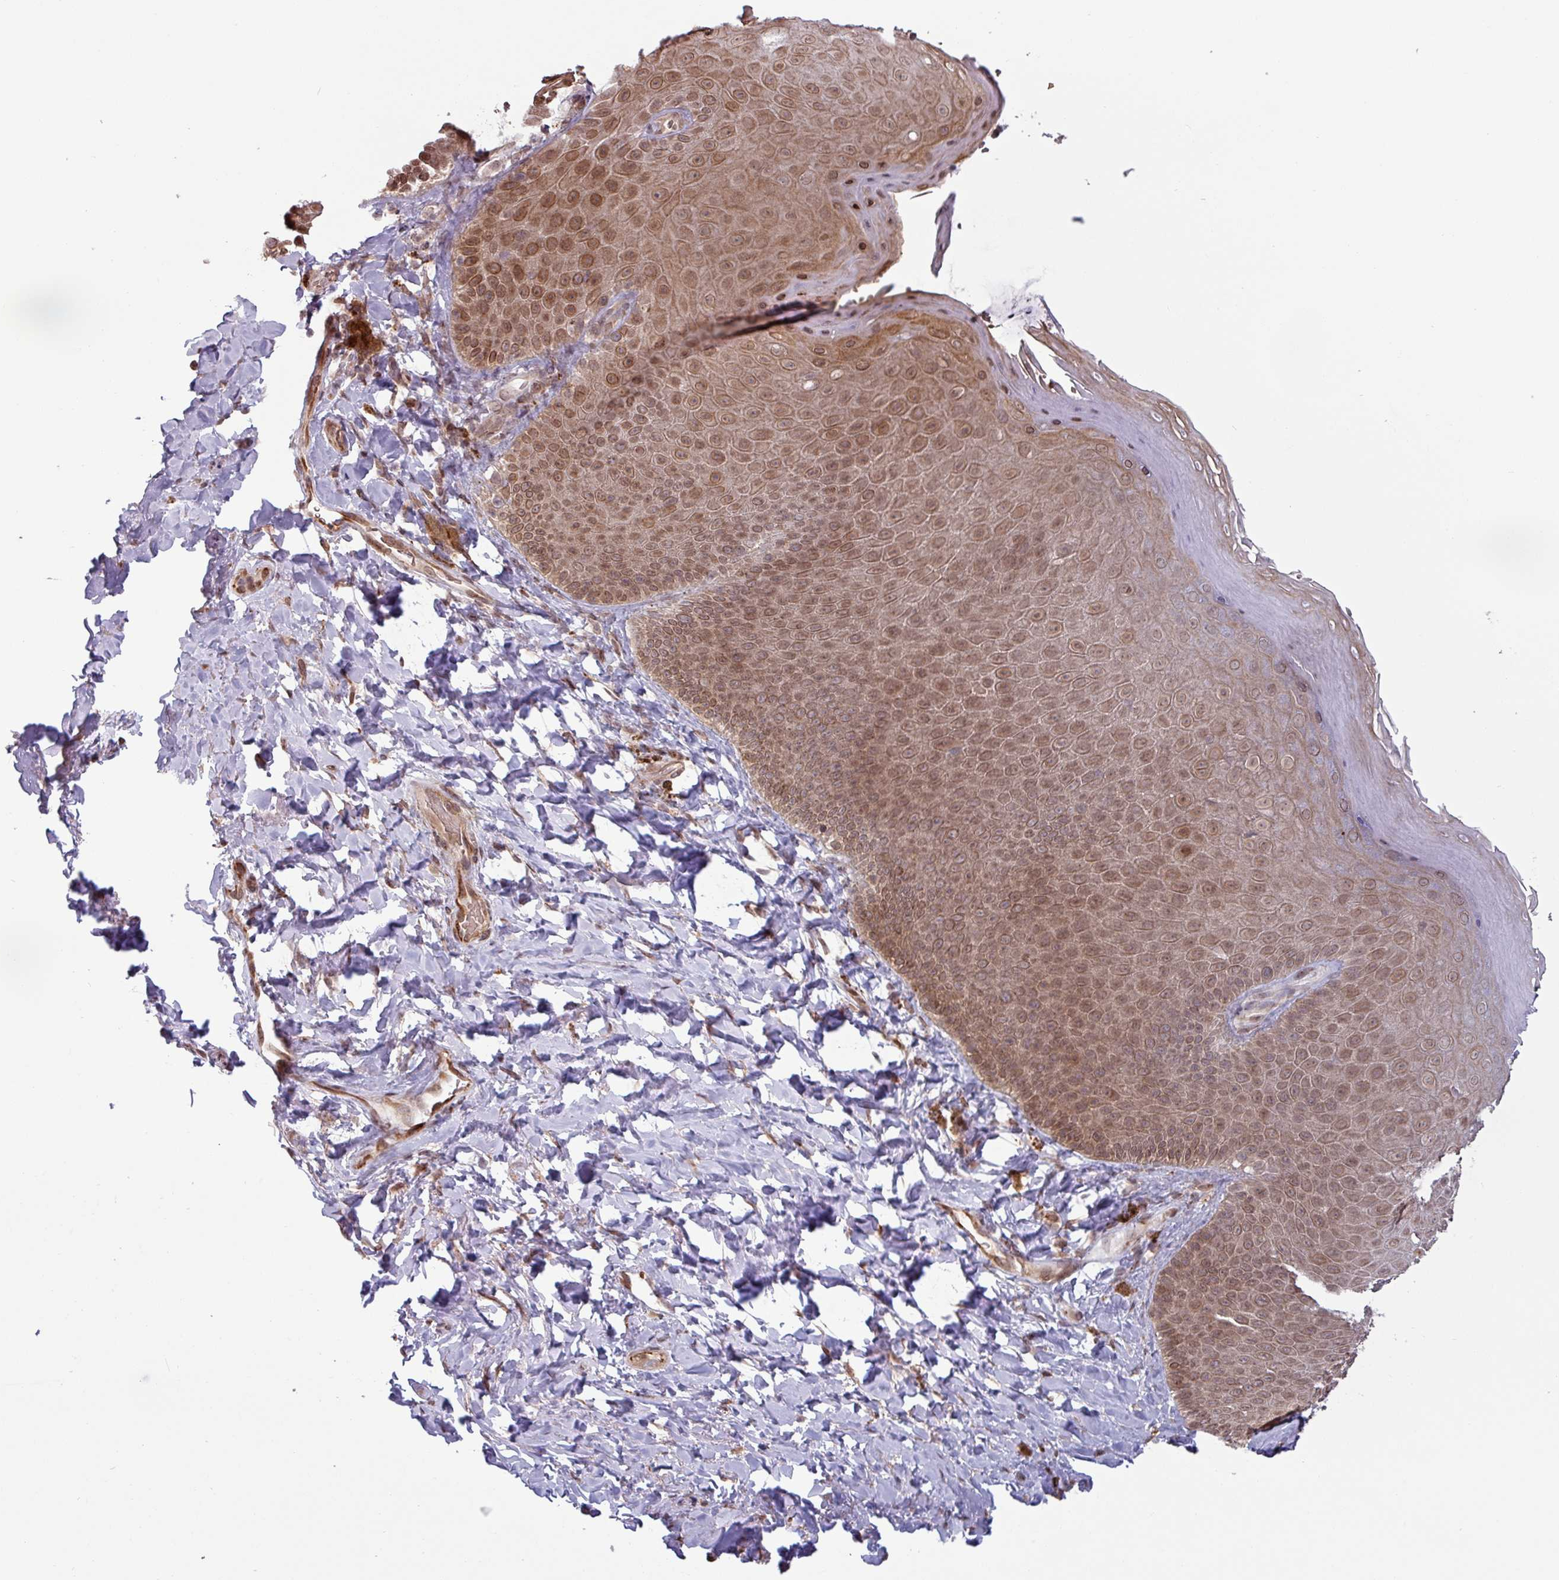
{"staining": {"intensity": "moderate", "quantity": ">75%", "location": "cytoplasmic/membranous,nuclear"}, "tissue": "skin", "cell_type": "Epidermal cells", "image_type": "normal", "snomed": [{"axis": "morphology", "description": "Normal tissue, NOS"}, {"axis": "topography", "description": "Anal"}, {"axis": "topography", "description": "Peripheral nerve tissue"}], "caption": "Immunohistochemistry (DAB) staining of normal skin reveals moderate cytoplasmic/membranous,nuclear protein positivity in approximately >75% of epidermal cells.", "gene": "RBM4B", "patient": {"sex": "male", "age": 53}}